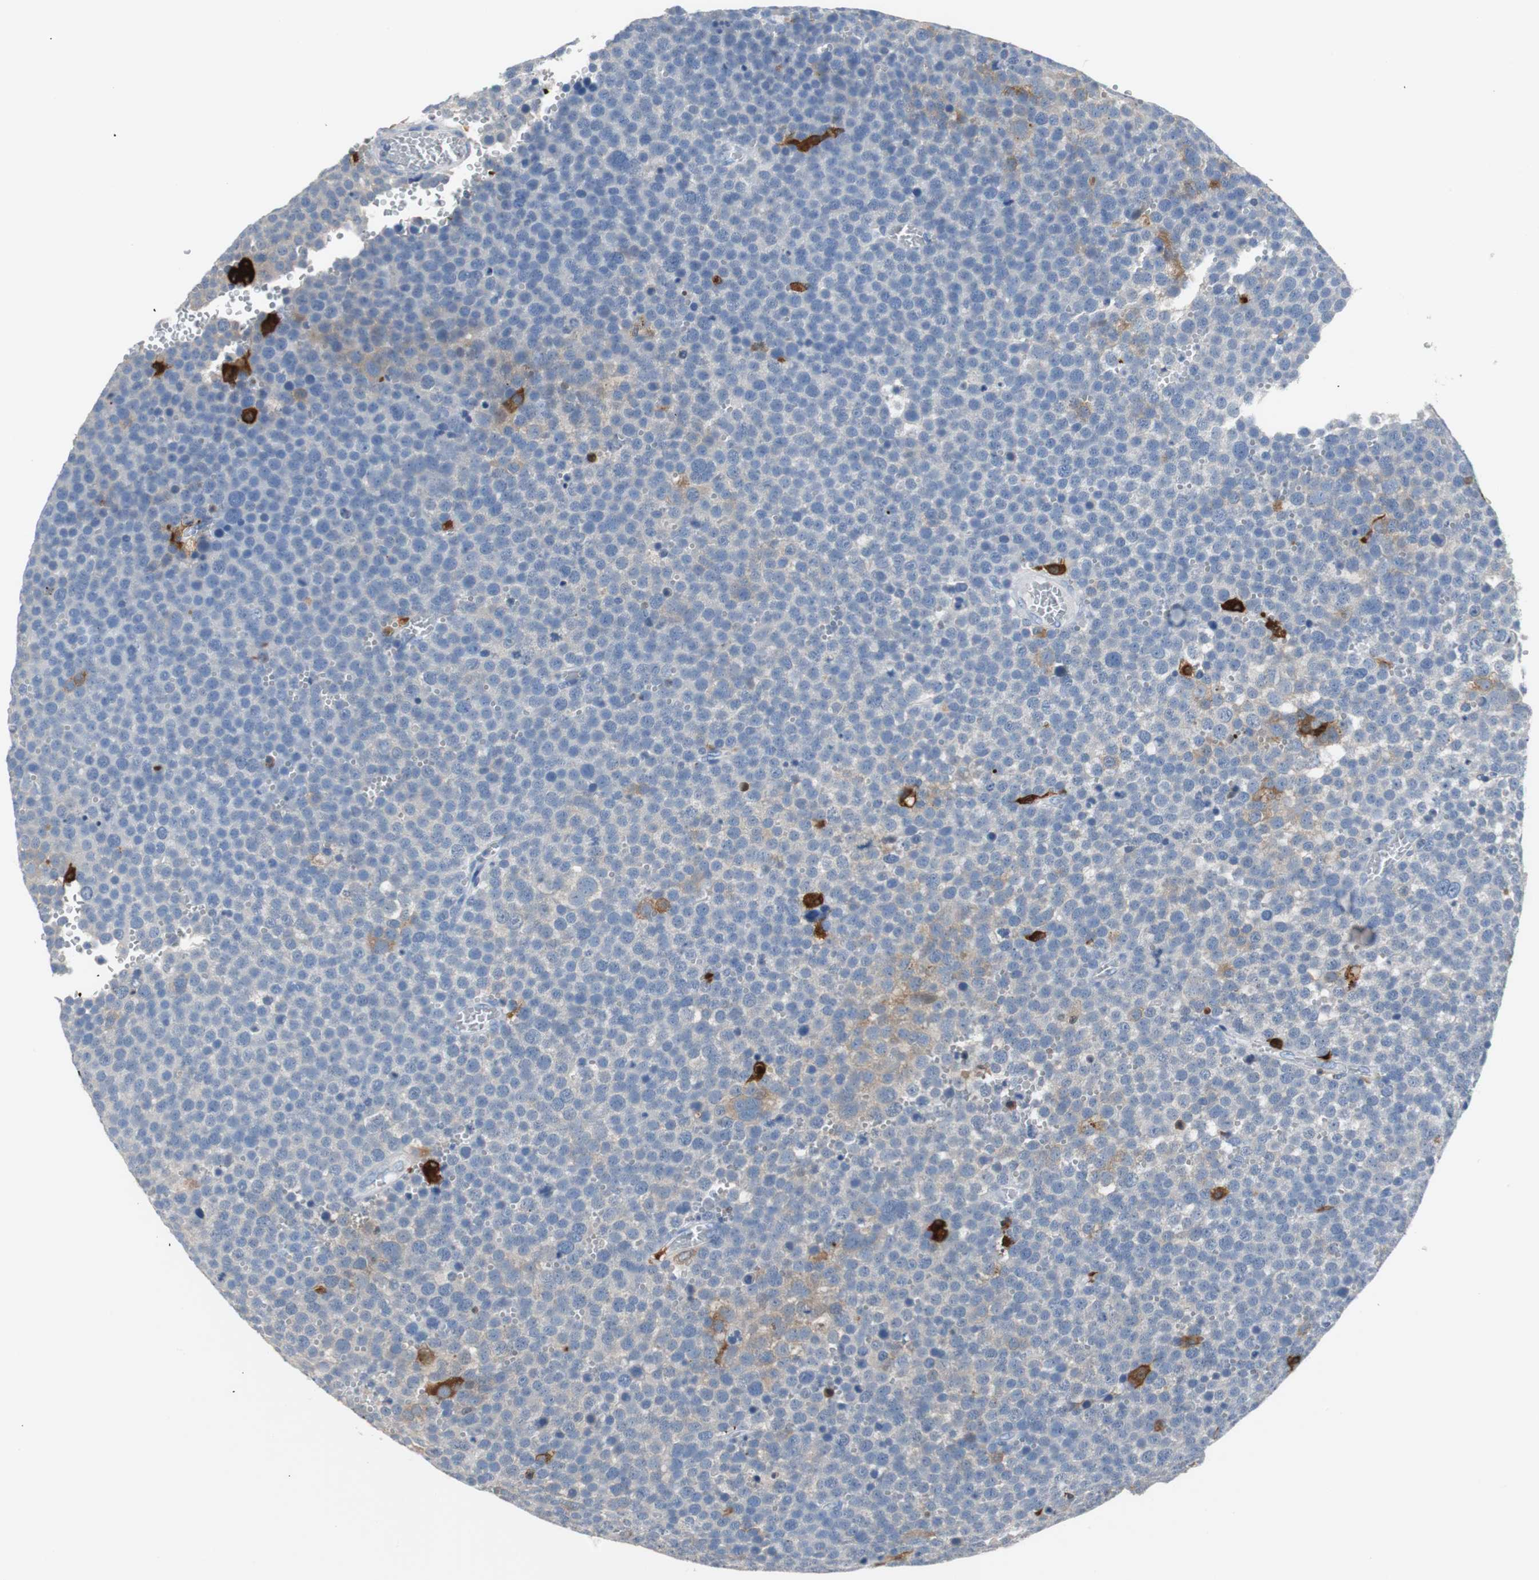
{"staining": {"intensity": "moderate", "quantity": "<25%", "location": "cytoplasmic/membranous"}, "tissue": "testis cancer", "cell_type": "Tumor cells", "image_type": "cancer", "snomed": [{"axis": "morphology", "description": "Seminoma, NOS"}, {"axis": "topography", "description": "Testis"}], "caption": "Tumor cells exhibit low levels of moderate cytoplasmic/membranous positivity in approximately <25% of cells in human testis seminoma.", "gene": "PI15", "patient": {"sex": "male", "age": 71}}